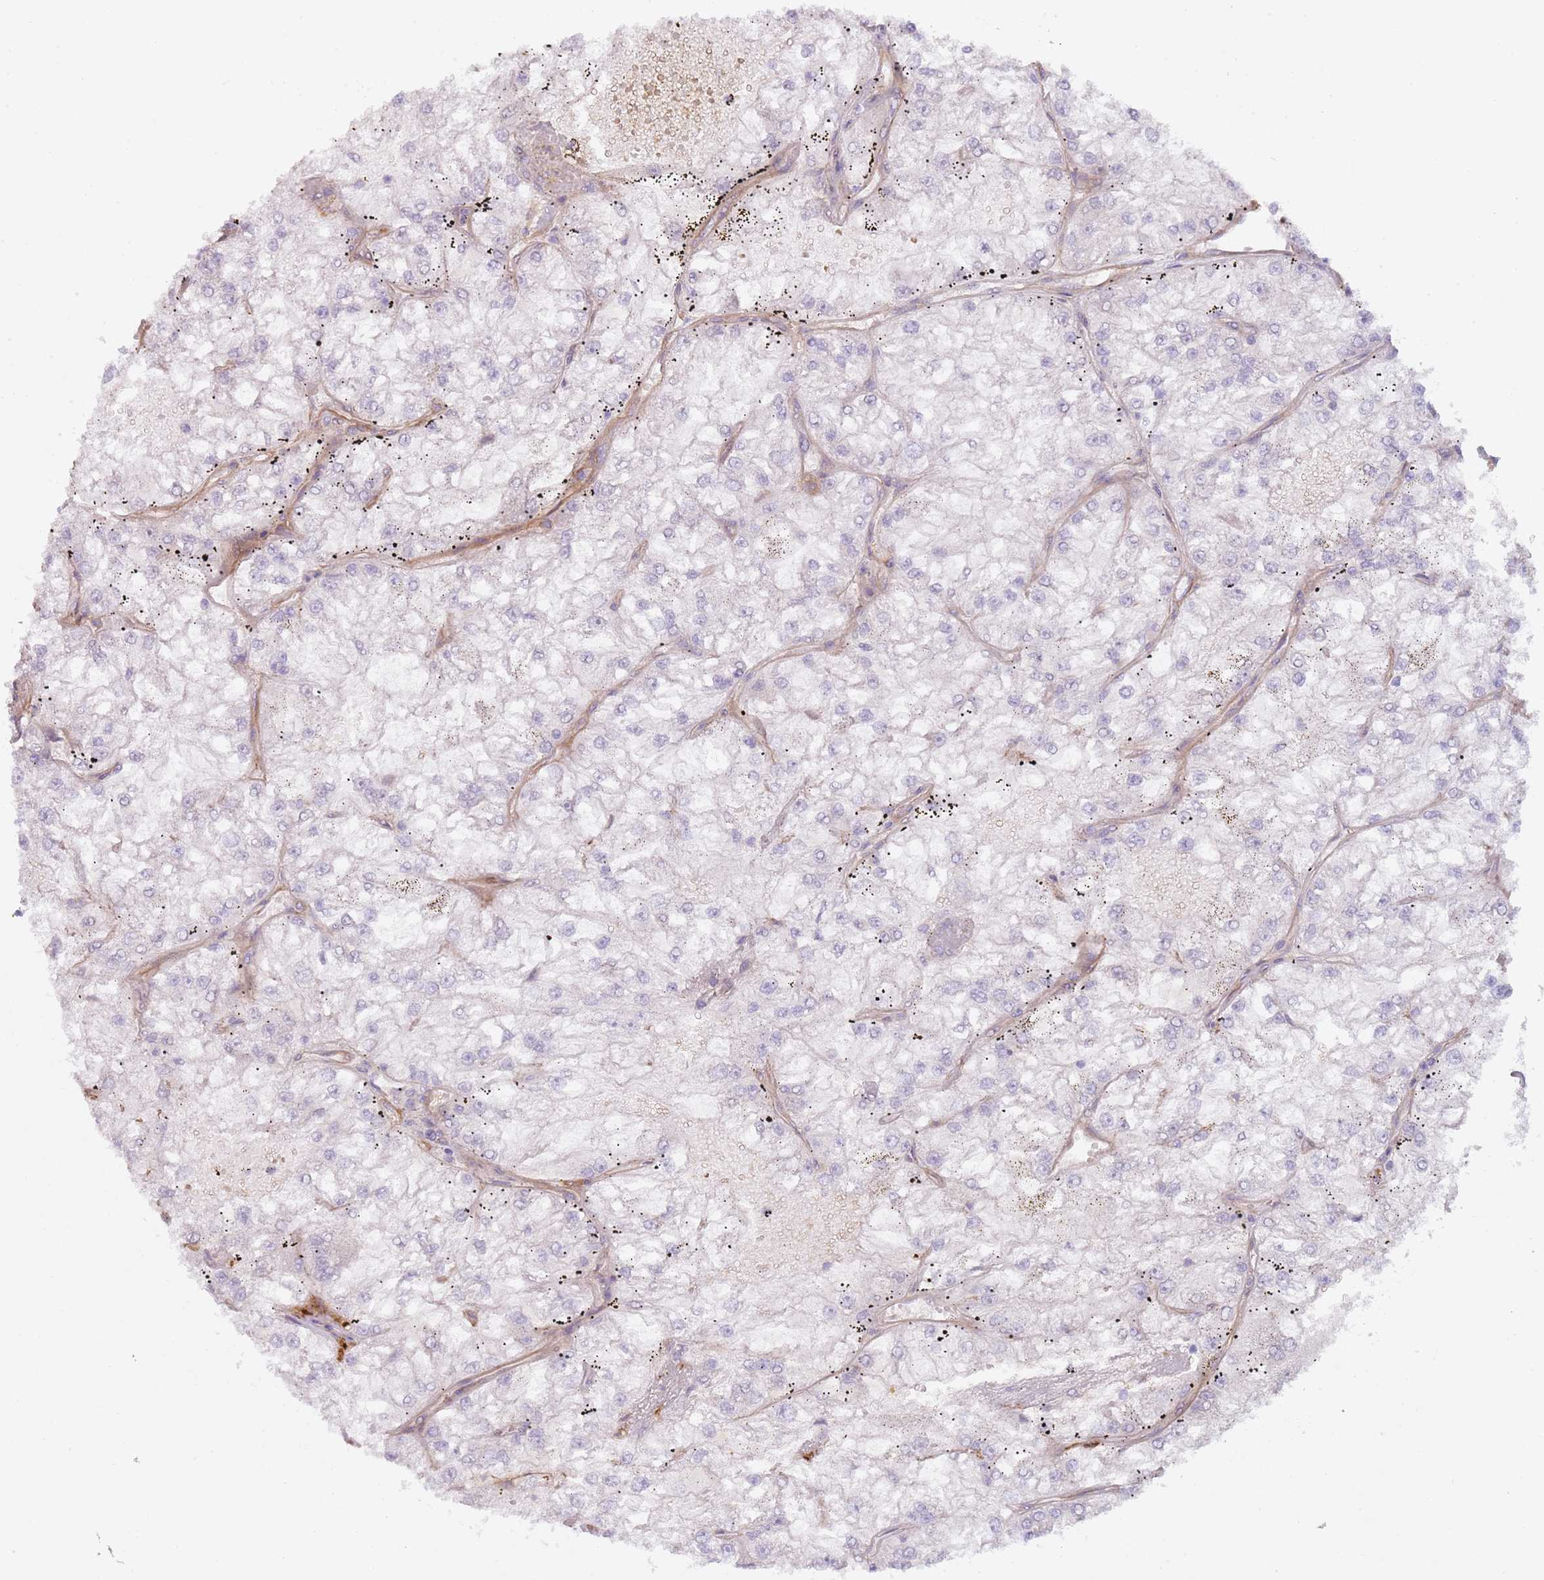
{"staining": {"intensity": "negative", "quantity": "none", "location": "none"}, "tissue": "renal cancer", "cell_type": "Tumor cells", "image_type": "cancer", "snomed": [{"axis": "morphology", "description": "Adenocarcinoma, NOS"}, {"axis": "topography", "description": "Kidney"}], "caption": "A micrograph of renal cancer stained for a protein displays no brown staining in tumor cells.", "gene": "TINAGL1", "patient": {"sex": "female", "age": 72}}